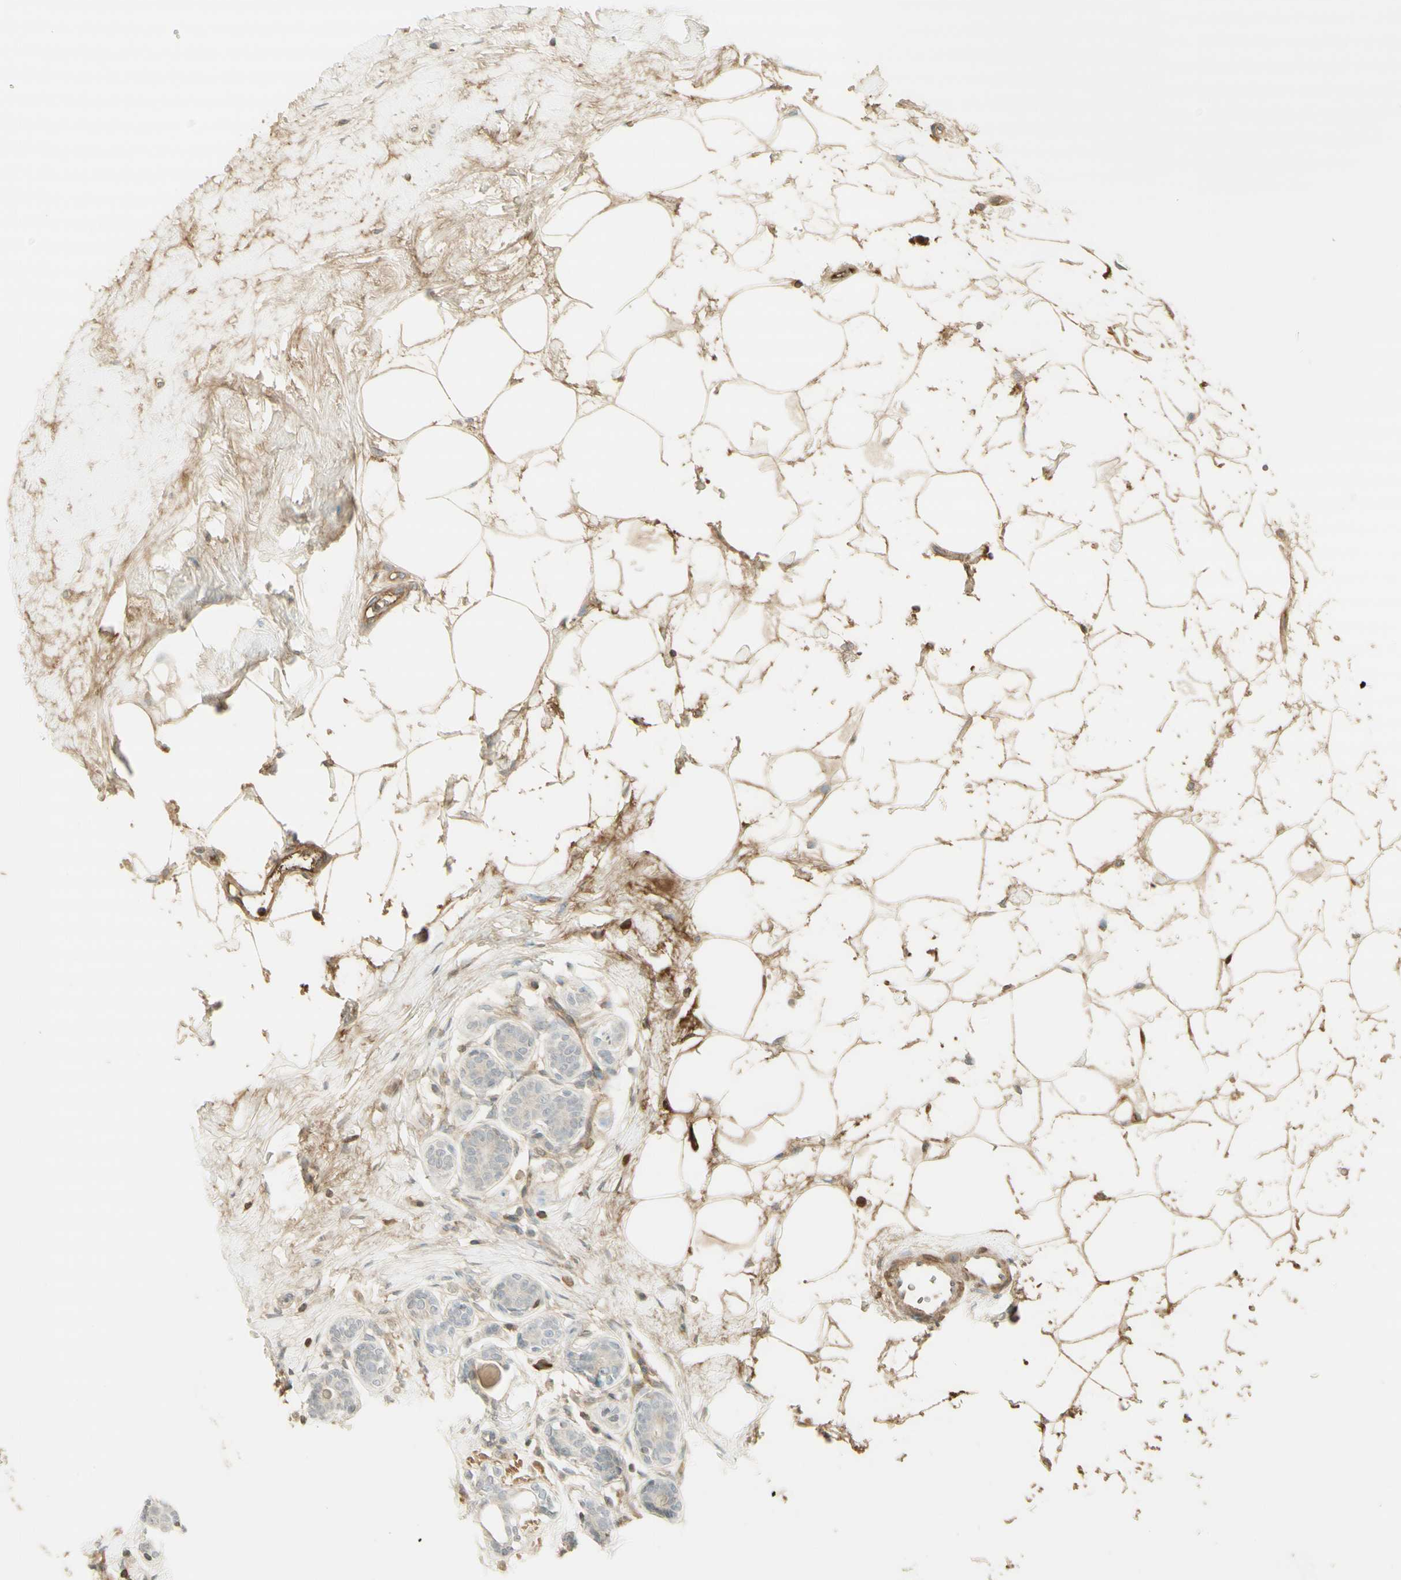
{"staining": {"intensity": "weak", "quantity": "25%-75%", "location": "cytoplasmic/membranous"}, "tissue": "breast cancer", "cell_type": "Tumor cells", "image_type": "cancer", "snomed": [{"axis": "morphology", "description": "Normal tissue, NOS"}, {"axis": "morphology", "description": "Duct carcinoma"}, {"axis": "topography", "description": "Breast"}], "caption": "This is an image of immunohistochemistry staining of breast cancer, which shows weak positivity in the cytoplasmic/membranous of tumor cells.", "gene": "NID1", "patient": {"sex": "female", "age": 39}}